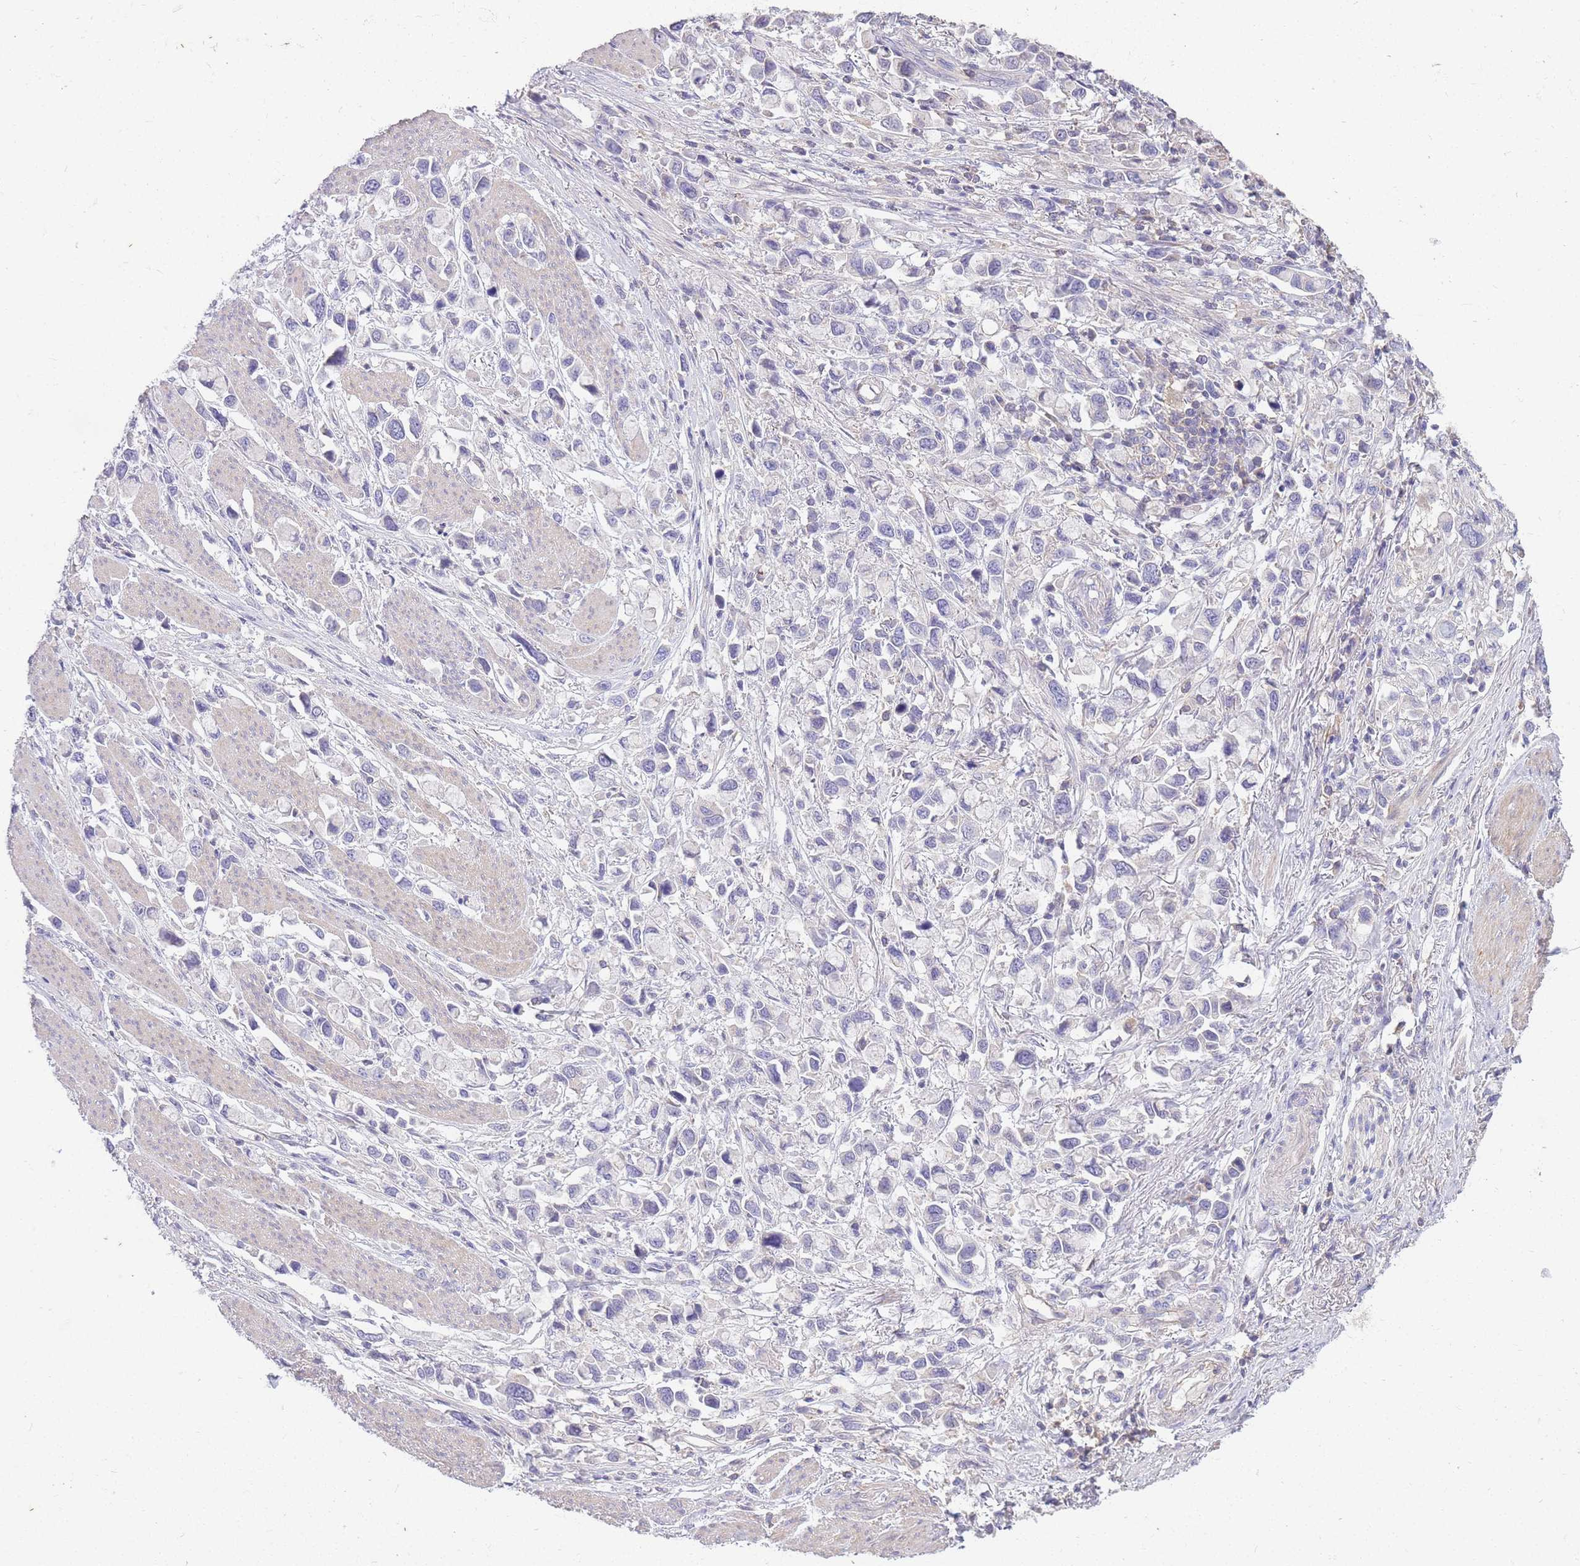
{"staining": {"intensity": "negative", "quantity": "none", "location": "none"}, "tissue": "stomach cancer", "cell_type": "Tumor cells", "image_type": "cancer", "snomed": [{"axis": "morphology", "description": "Adenocarcinoma, NOS"}, {"axis": "topography", "description": "Stomach"}], "caption": "An image of stomach cancer (adenocarcinoma) stained for a protein shows no brown staining in tumor cells. (Brightfield microscopy of DAB immunohistochemistry (IHC) at high magnification).", "gene": "OR5T1", "patient": {"sex": "female", "age": 81}}